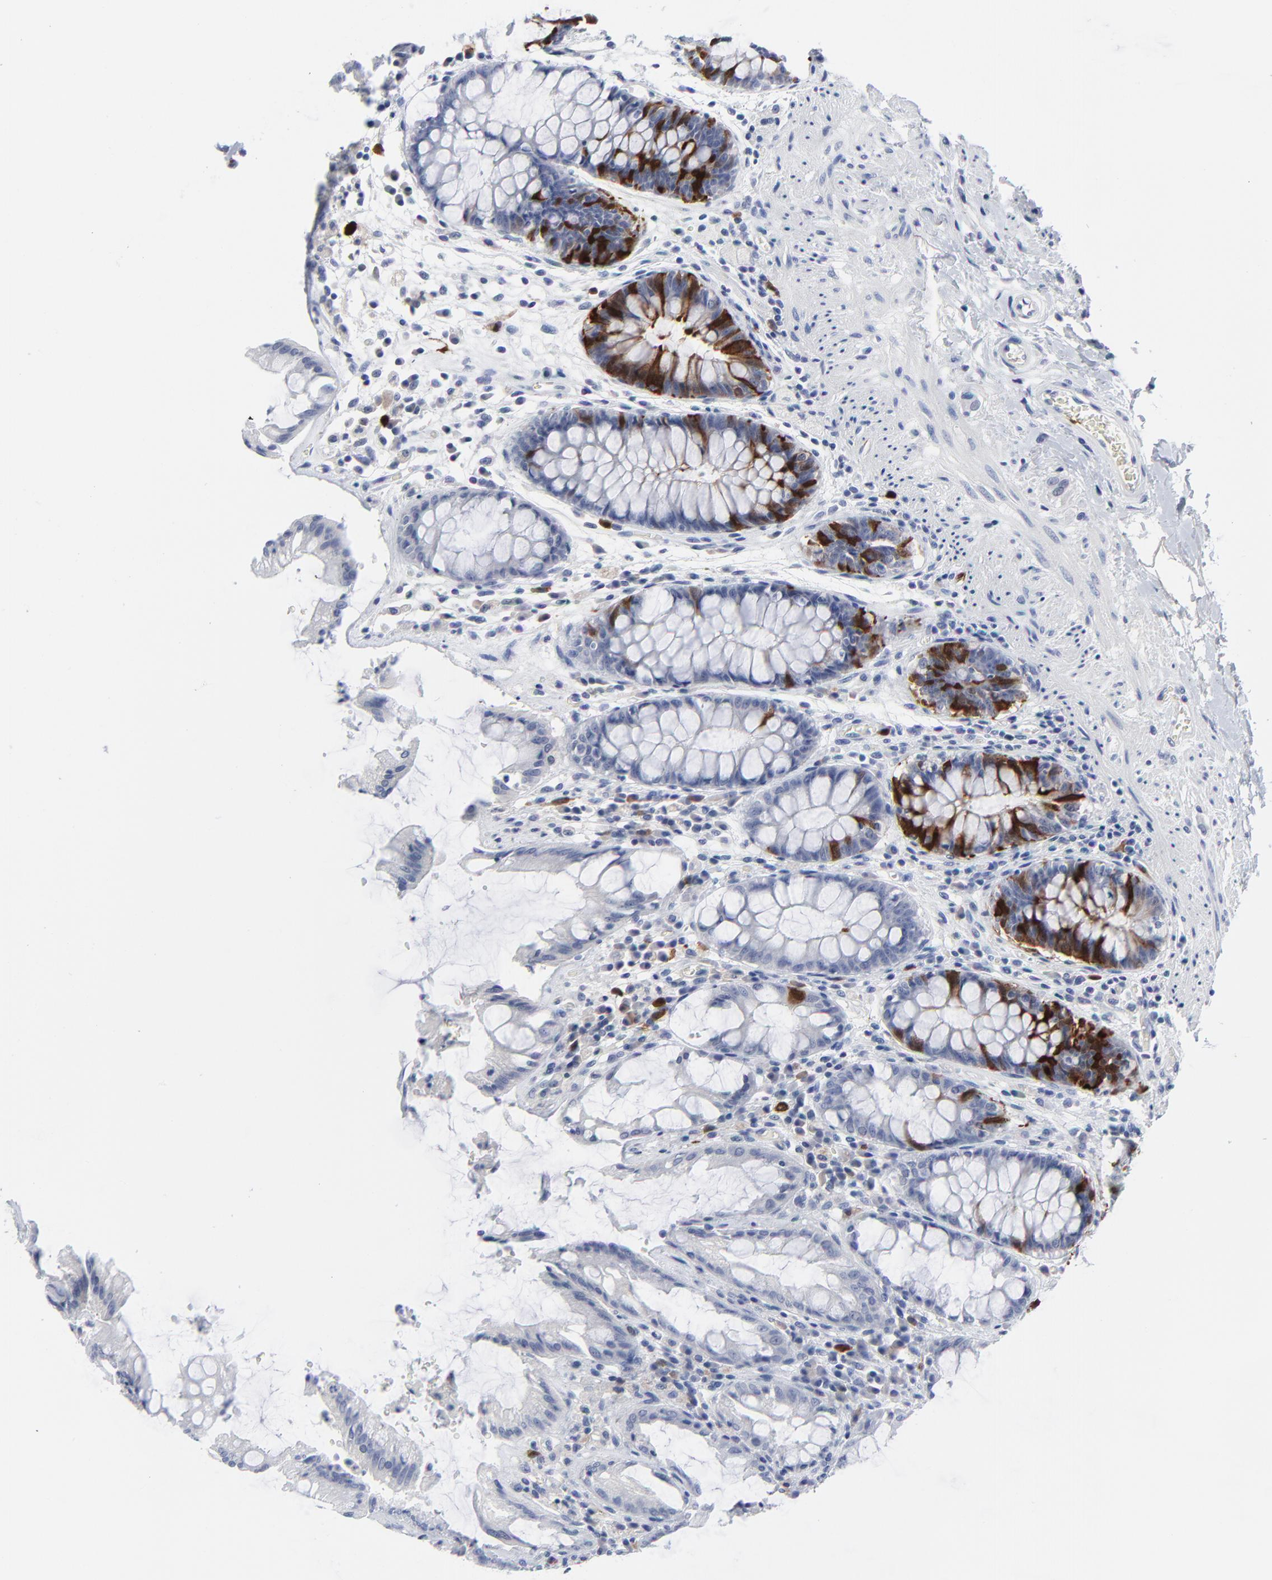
{"staining": {"intensity": "strong", "quantity": "<25%", "location": "cytoplasmic/membranous,nuclear"}, "tissue": "rectum", "cell_type": "Glandular cells", "image_type": "normal", "snomed": [{"axis": "morphology", "description": "Normal tissue, NOS"}, {"axis": "topography", "description": "Rectum"}], "caption": "Unremarkable rectum shows strong cytoplasmic/membranous,nuclear staining in approximately <25% of glandular cells.", "gene": "CDK1", "patient": {"sex": "female", "age": 46}}